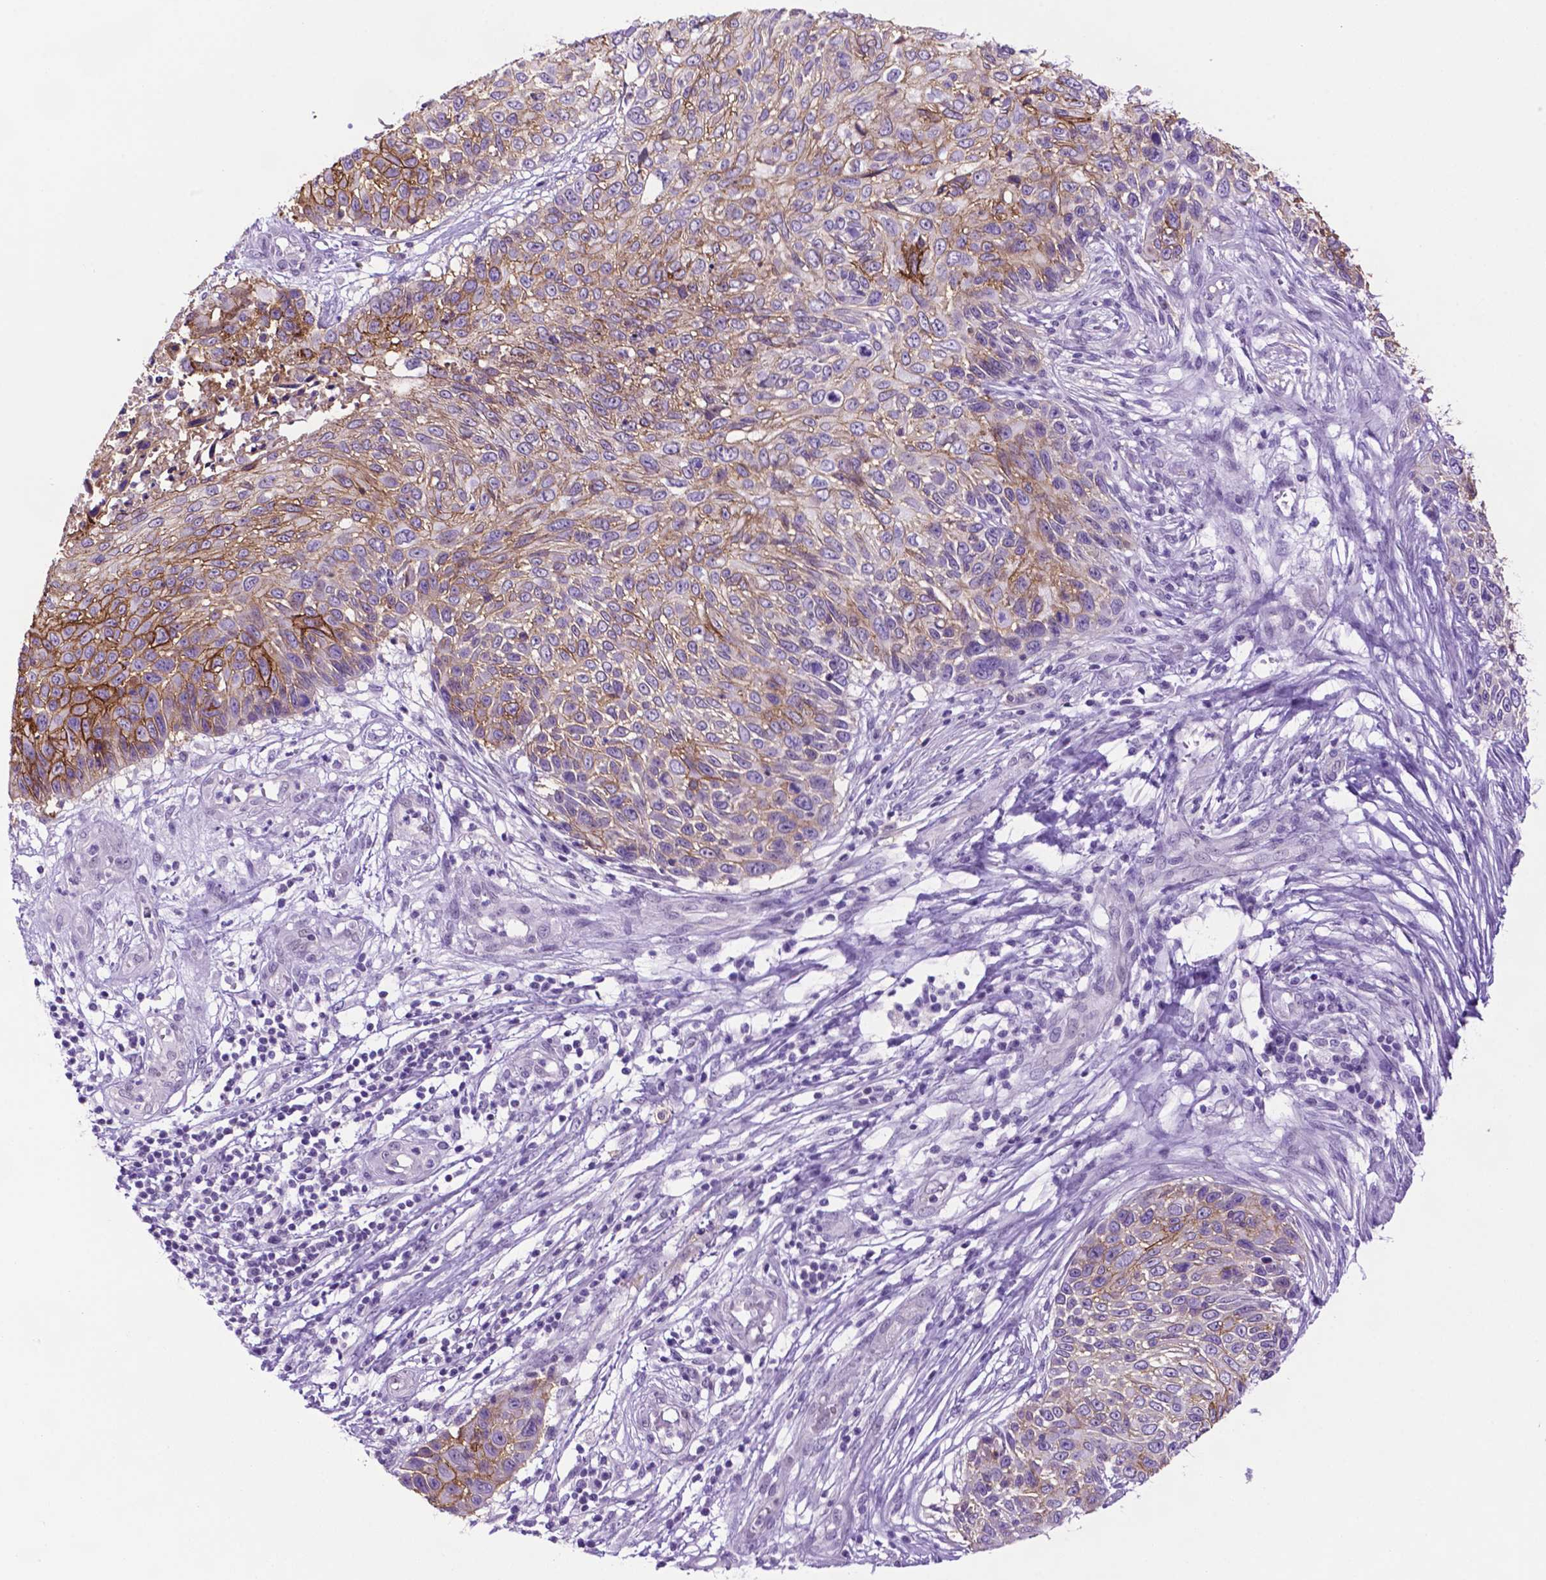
{"staining": {"intensity": "strong", "quantity": "<25%", "location": "cytoplasmic/membranous"}, "tissue": "skin cancer", "cell_type": "Tumor cells", "image_type": "cancer", "snomed": [{"axis": "morphology", "description": "Squamous cell carcinoma, NOS"}, {"axis": "topography", "description": "Skin"}], "caption": "Immunohistochemical staining of human squamous cell carcinoma (skin) displays strong cytoplasmic/membranous protein staining in approximately <25% of tumor cells.", "gene": "TACSTD2", "patient": {"sex": "male", "age": 92}}